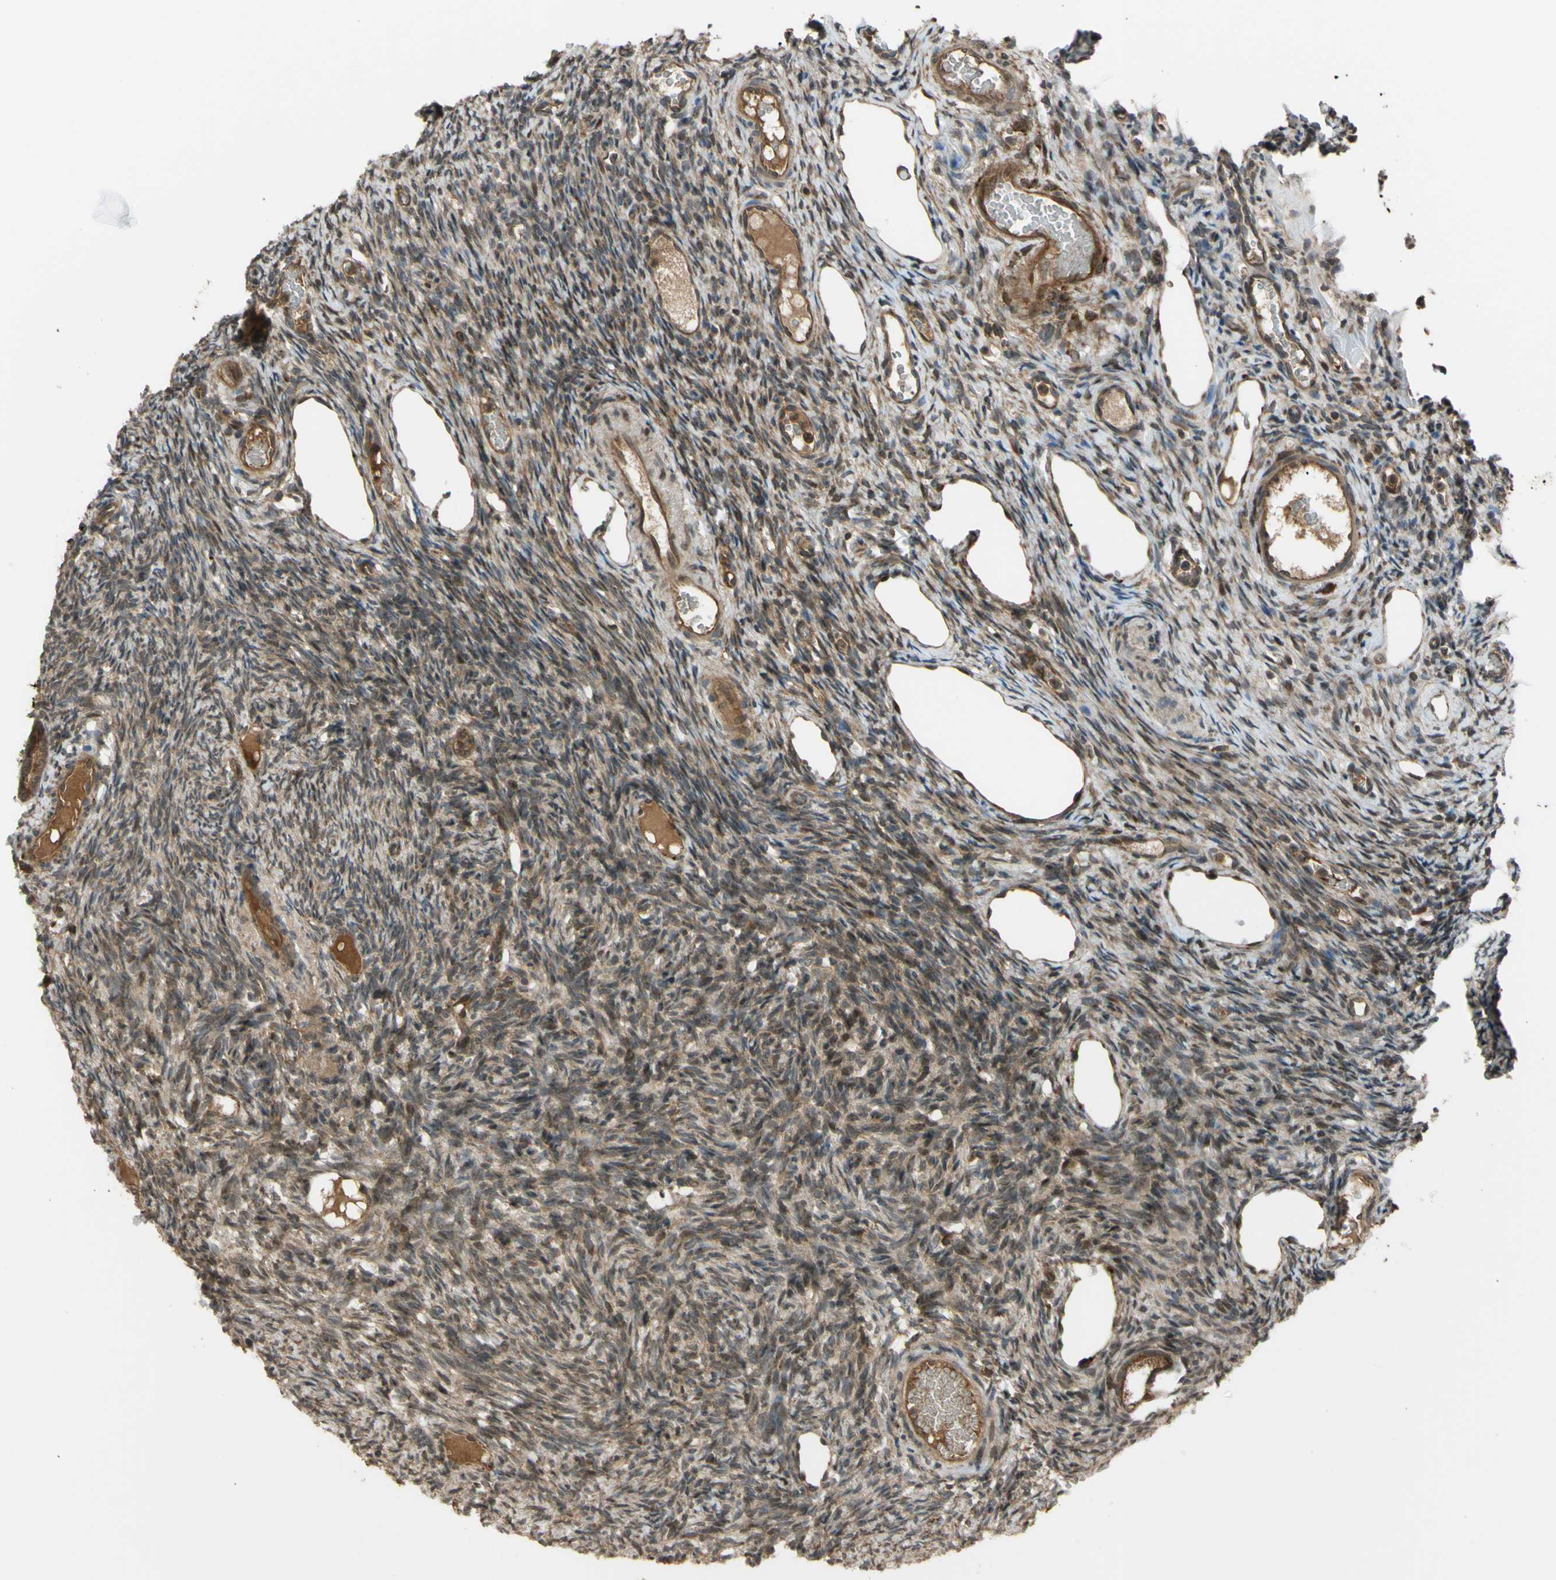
{"staining": {"intensity": "weak", "quantity": ">75%", "location": "cytoplasmic/membranous,nuclear"}, "tissue": "ovary", "cell_type": "Ovarian stroma cells", "image_type": "normal", "snomed": [{"axis": "morphology", "description": "Normal tissue, NOS"}, {"axis": "topography", "description": "Ovary"}], "caption": "Immunohistochemistry (IHC) image of benign ovary: human ovary stained using IHC reveals low levels of weak protein expression localized specifically in the cytoplasmic/membranous,nuclear of ovarian stroma cells, appearing as a cytoplasmic/membranous,nuclear brown color.", "gene": "FLII", "patient": {"sex": "female", "age": 33}}